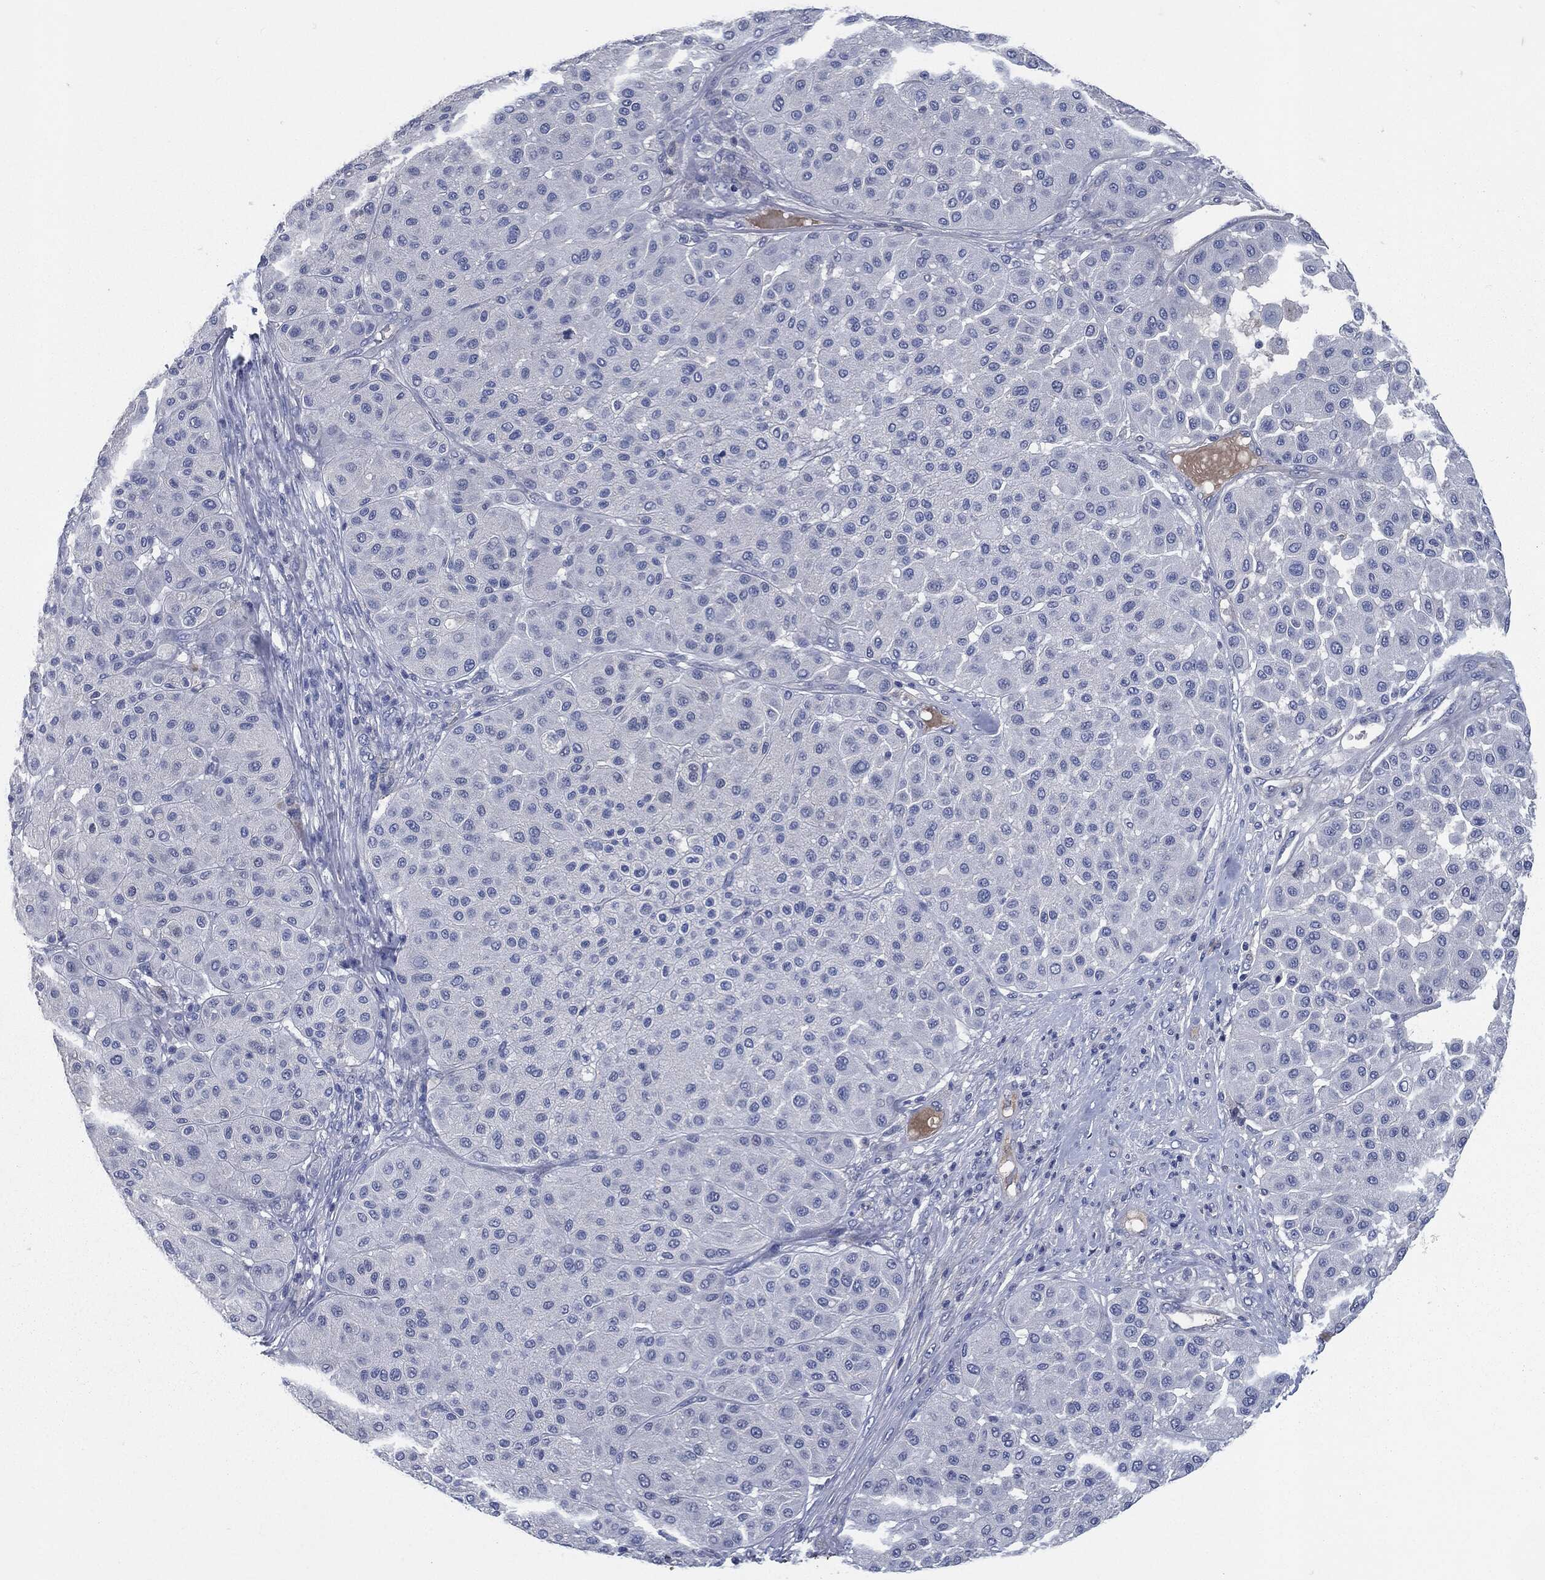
{"staining": {"intensity": "negative", "quantity": "none", "location": "none"}, "tissue": "melanoma", "cell_type": "Tumor cells", "image_type": "cancer", "snomed": [{"axis": "morphology", "description": "Malignant melanoma, Metastatic site"}, {"axis": "topography", "description": "Smooth muscle"}], "caption": "The image demonstrates no staining of tumor cells in melanoma.", "gene": "CD27", "patient": {"sex": "male", "age": 41}}